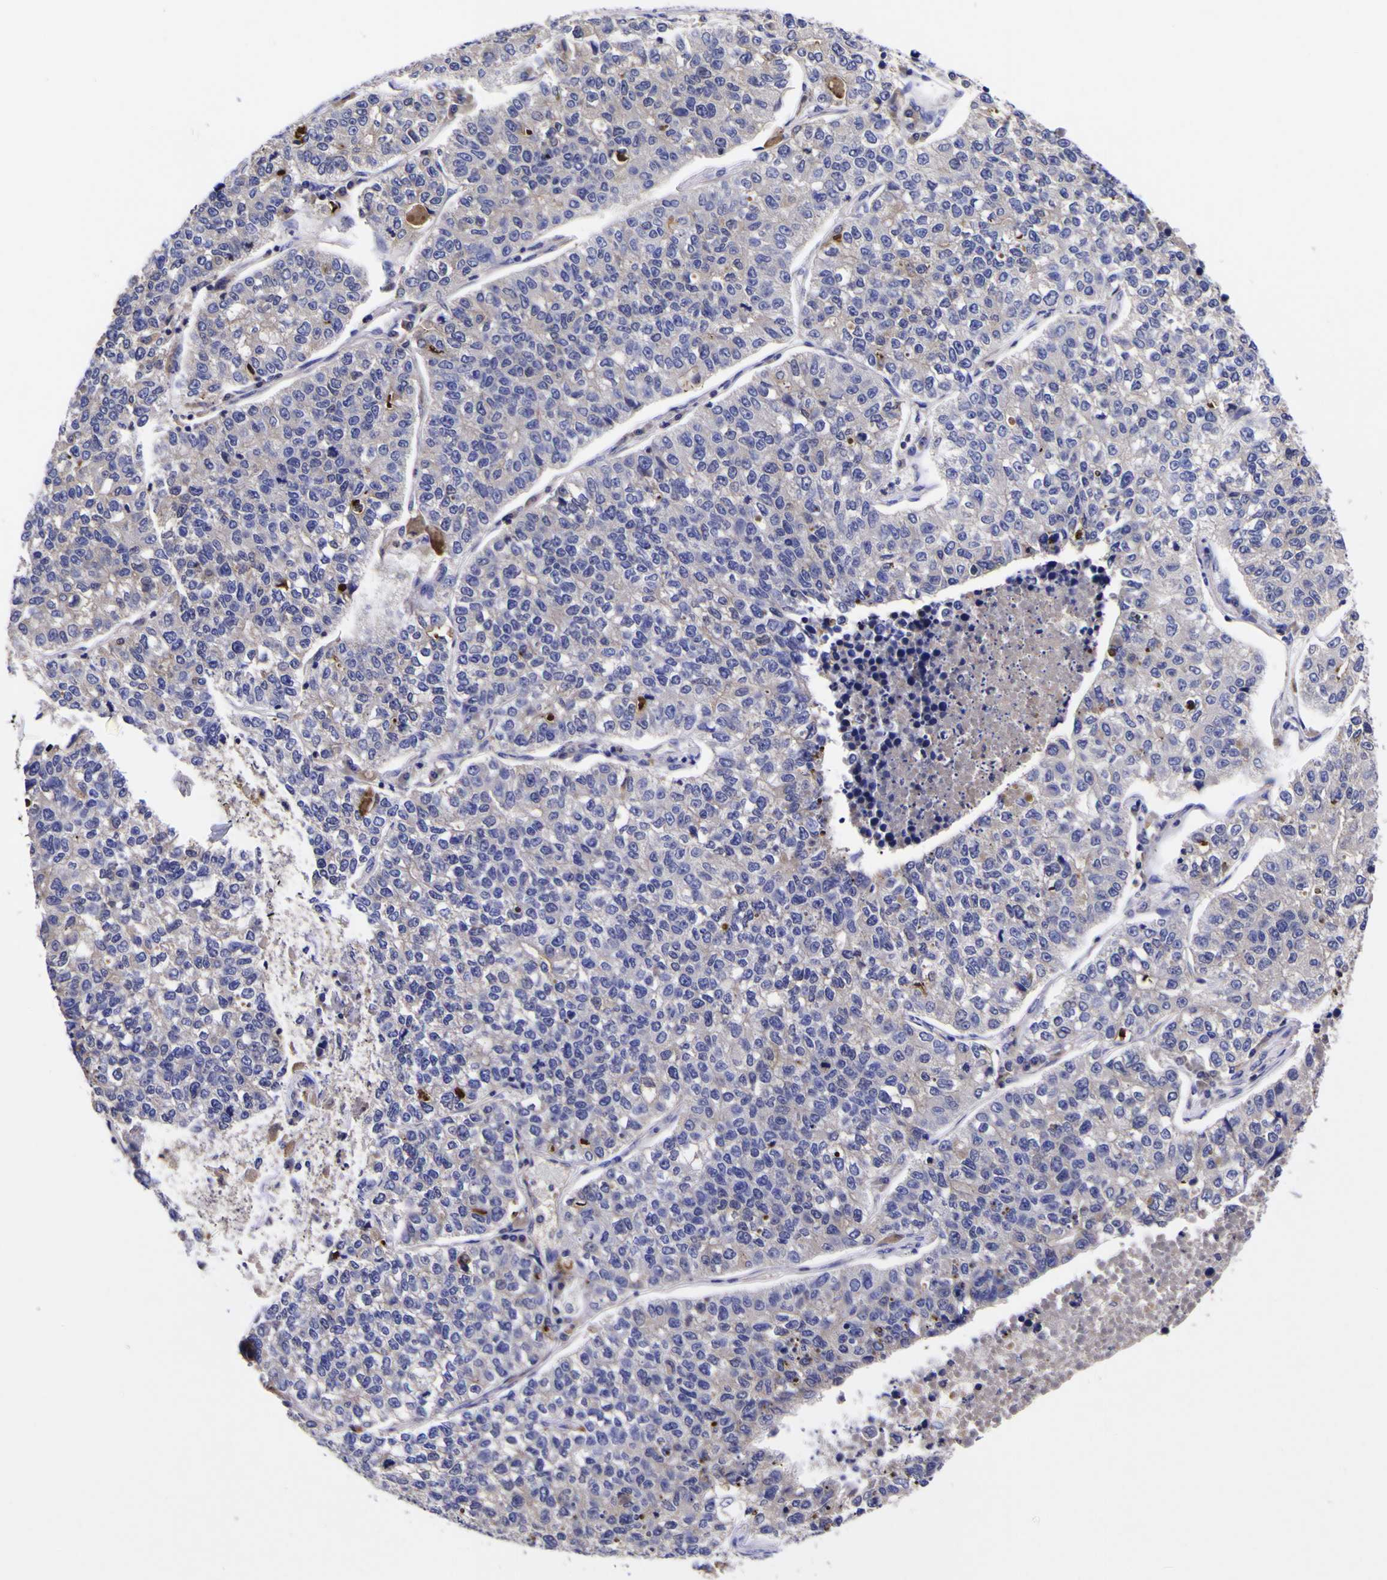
{"staining": {"intensity": "negative", "quantity": "none", "location": "none"}, "tissue": "lung cancer", "cell_type": "Tumor cells", "image_type": "cancer", "snomed": [{"axis": "morphology", "description": "Adenocarcinoma, NOS"}, {"axis": "topography", "description": "Lung"}], "caption": "Immunohistochemical staining of lung cancer exhibits no significant staining in tumor cells.", "gene": "MAPK14", "patient": {"sex": "male", "age": 49}}